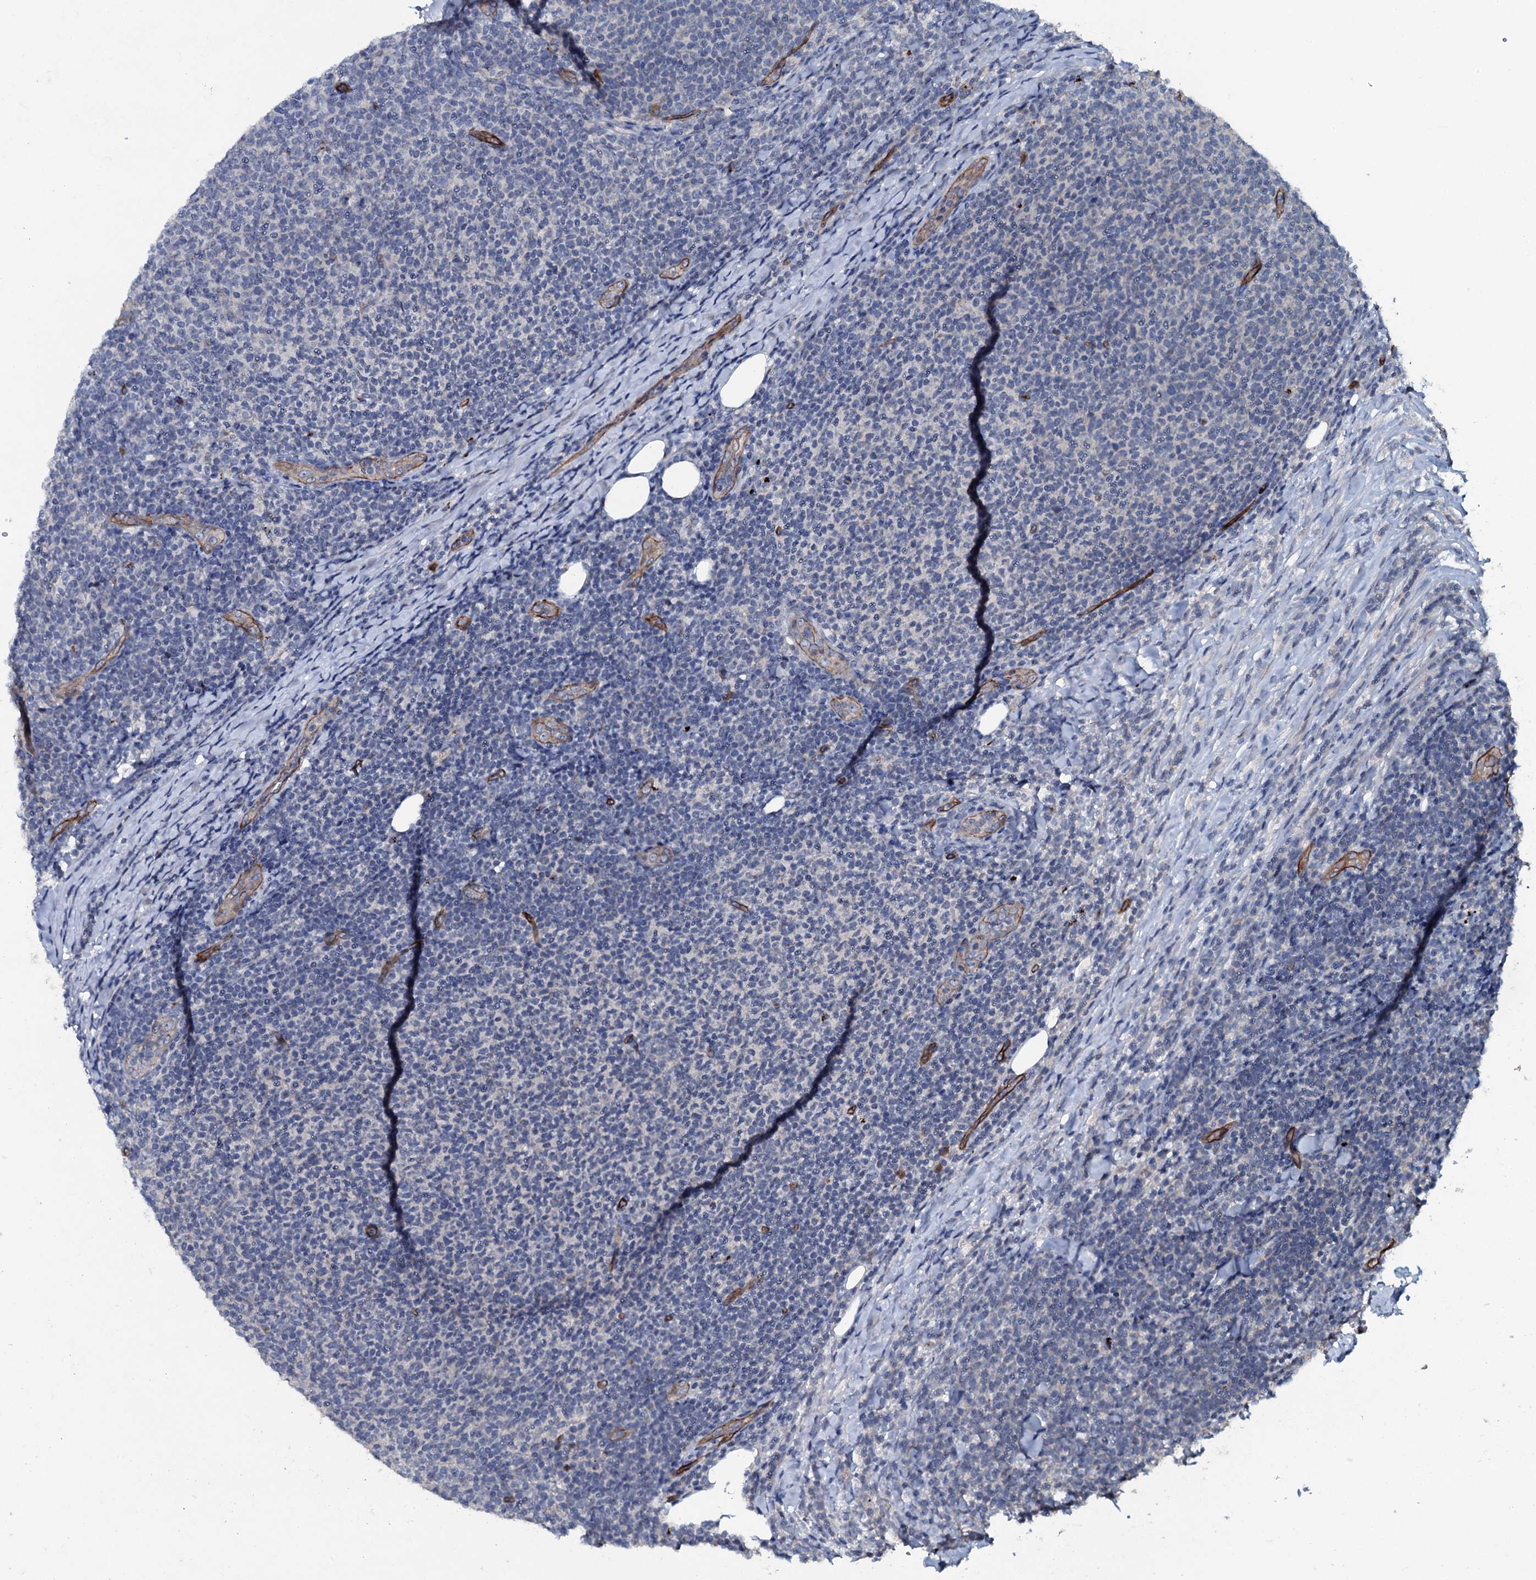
{"staining": {"intensity": "negative", "quantity": "none", "location": "none"}, "tissue": "lymphoma", "cell_type": "Tumor cells", "image_type": "cancer", "snomed": [{"axis": "morphology", "description": "Malignant lymphoma, non-Hodgkin's type, Low grade"}, {"axis": "topography", "description": "Lymph node"}], "caption": "IHC micrograph of neoplastic tissue: human lymphoma stained with DAB reveals no significant protein expression in tumor cells.", "gene": "CLEC14A", "patient": {"sex": "male", "age": 66}}